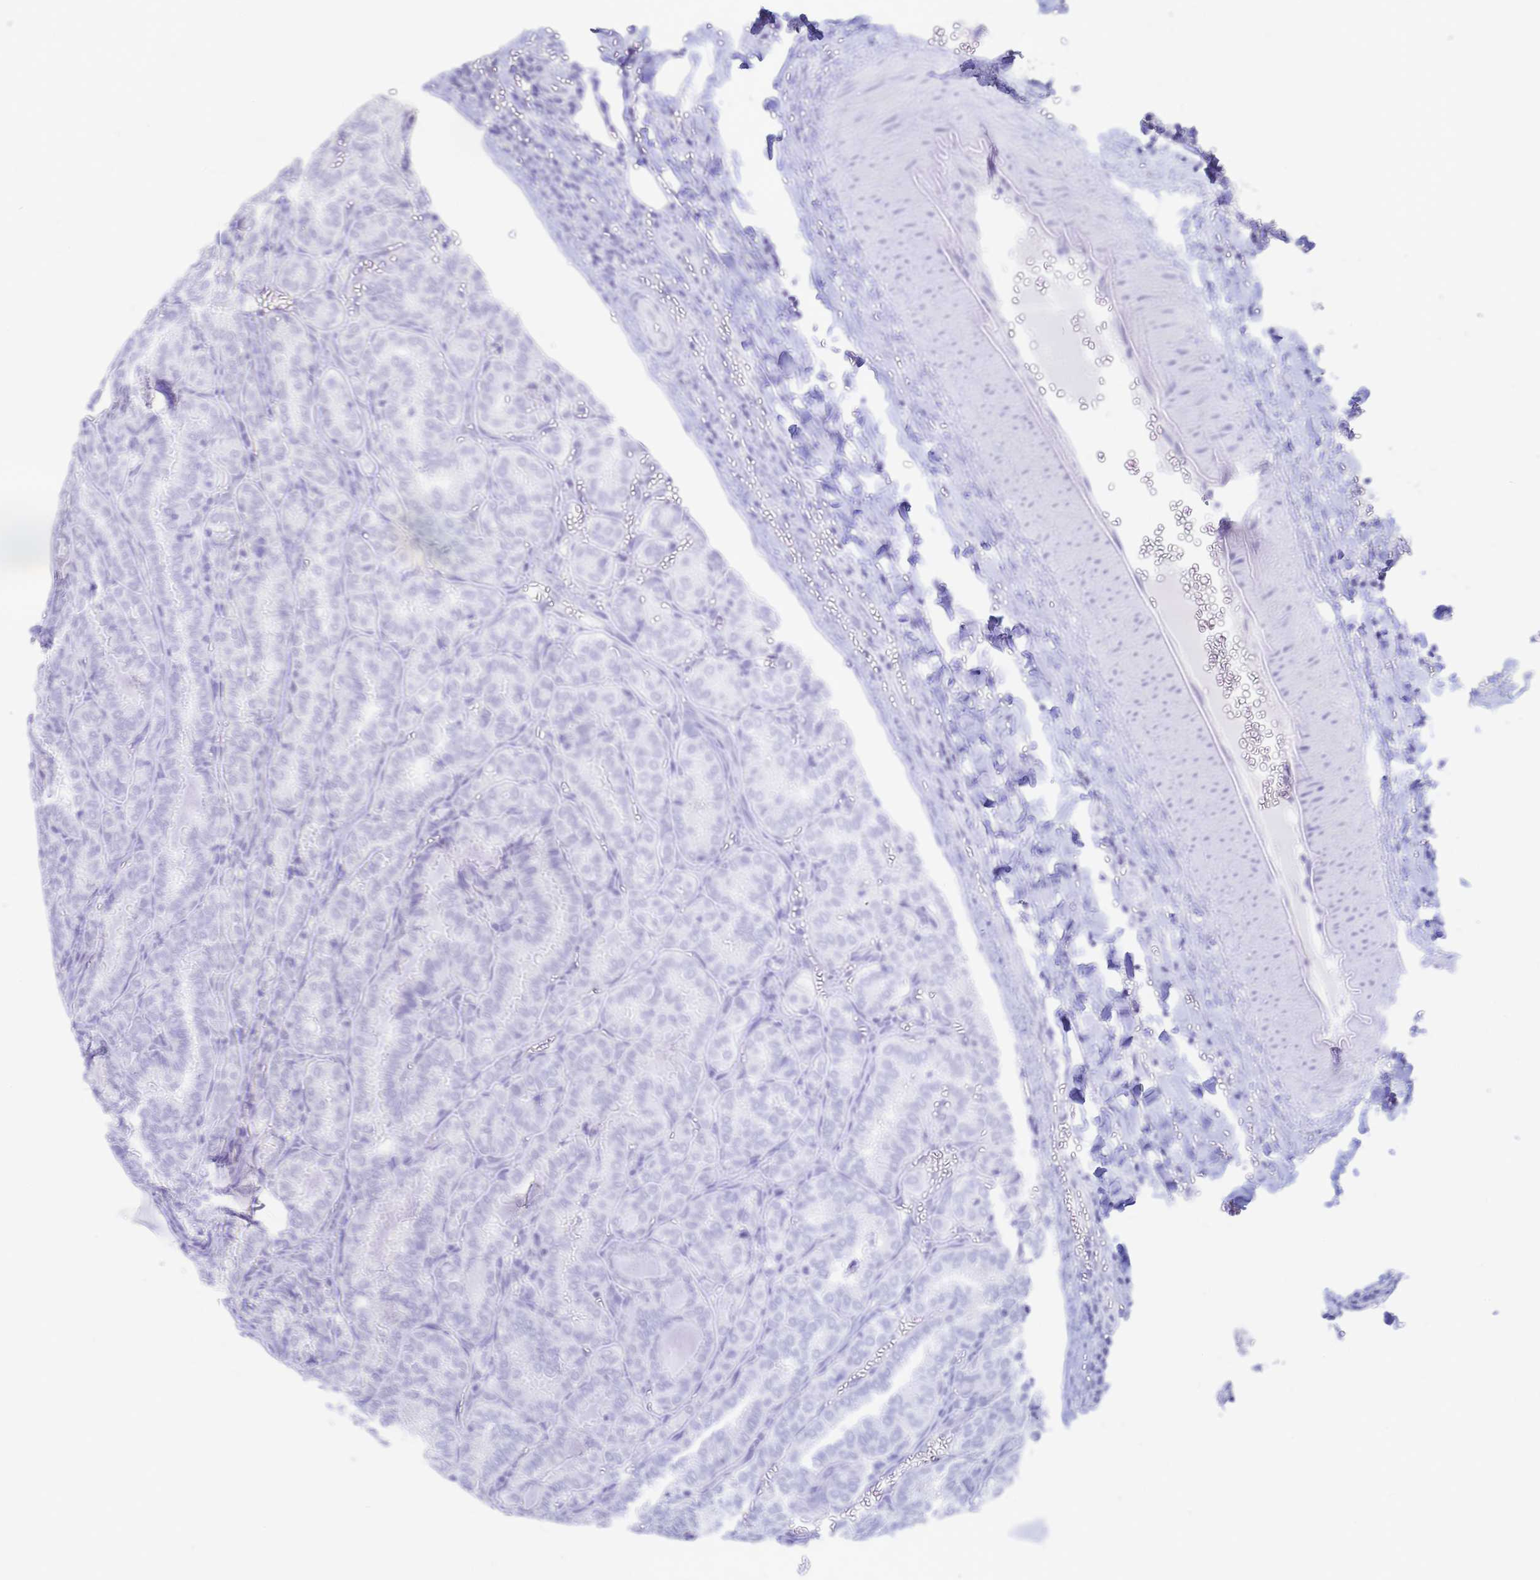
{"staining": {"intensity": "negative", "quantity": "none", "location": "none"}, "tissue": "thyroid cancer", "cell_type": "Tumor cells", "image_type": "cancer", "snomed": [{"axis": "morphology", "description": "Papillary adenocarcinoma, NOS"}, {"axis": "topography", "description": "Thyroid gland"}], "caption": "IHC of human thyroid cancer (papillary adenocarcinoma) displays no staining in tumor cells. Brightfield microscopy of immunohistochemistry stained with DAB (brown) and hematoxylin (blue), captured at high magnification.", "gene": "CYB5A", "patient": {"sex": "female", "age": 30}}